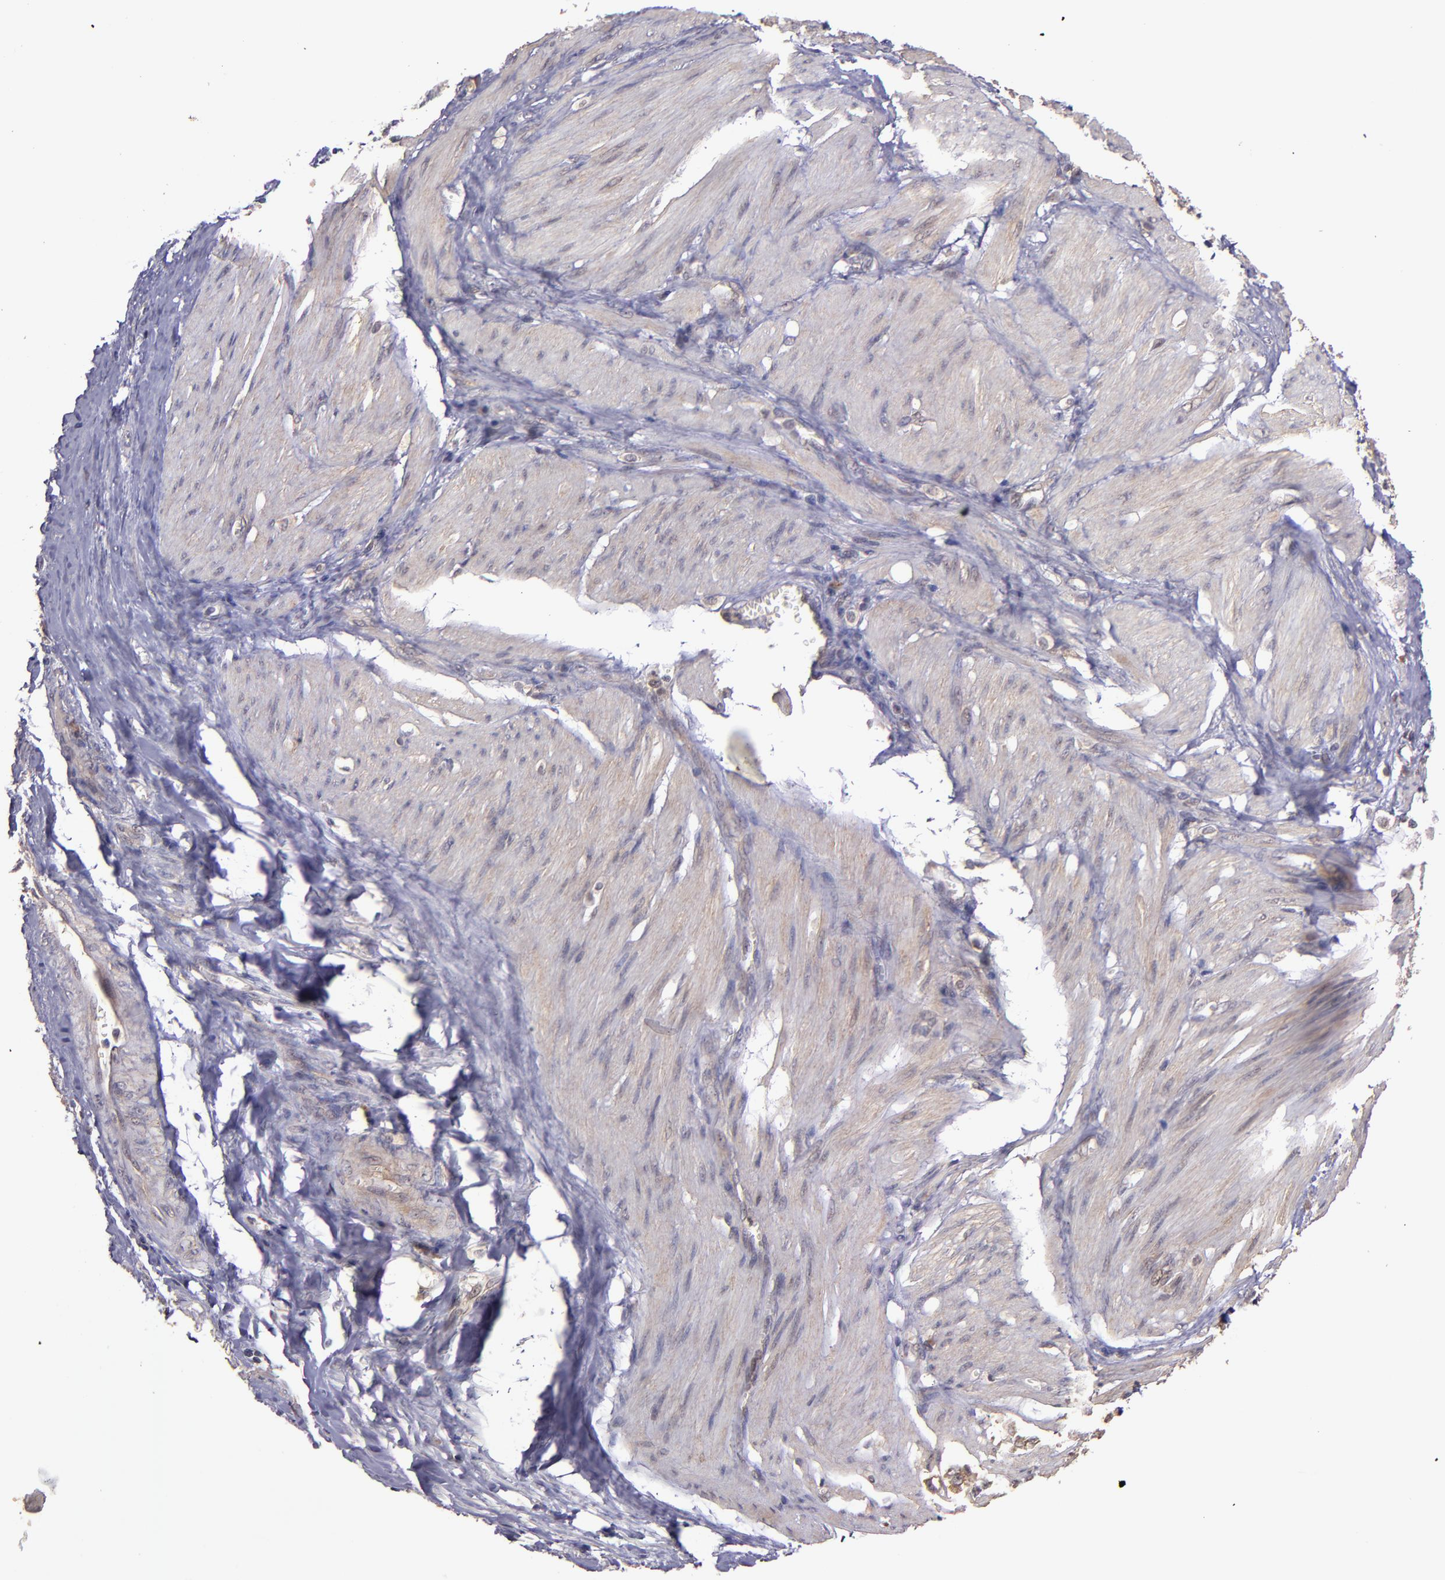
{"staining": {"intensity": "weak", "quantity": ">75%", "location": "cytoplasmic/membranous"}, "tissue": "stomach cancer", "cell_type": "Tumor cells", "image_type": "cancer", "snomed": [{"axis": "morphology", "description": "Adenocarcinoma, NOS"}, {"axis": "topography", "description": "Stomach"}], "caption": "Weak cytoplasmic/membranous staining is identified in approximately >75% of tumor cells in stomach cancer (adenocarcinoma). The staining is performed using DAB (3,3'-diaminobenzidine) brown chromogen to label protein expression. The nuclei are counter-stained blue using hematoxylin.", "gene": "FTSJ1", "patient": {"sex": "male", "age": 78}}